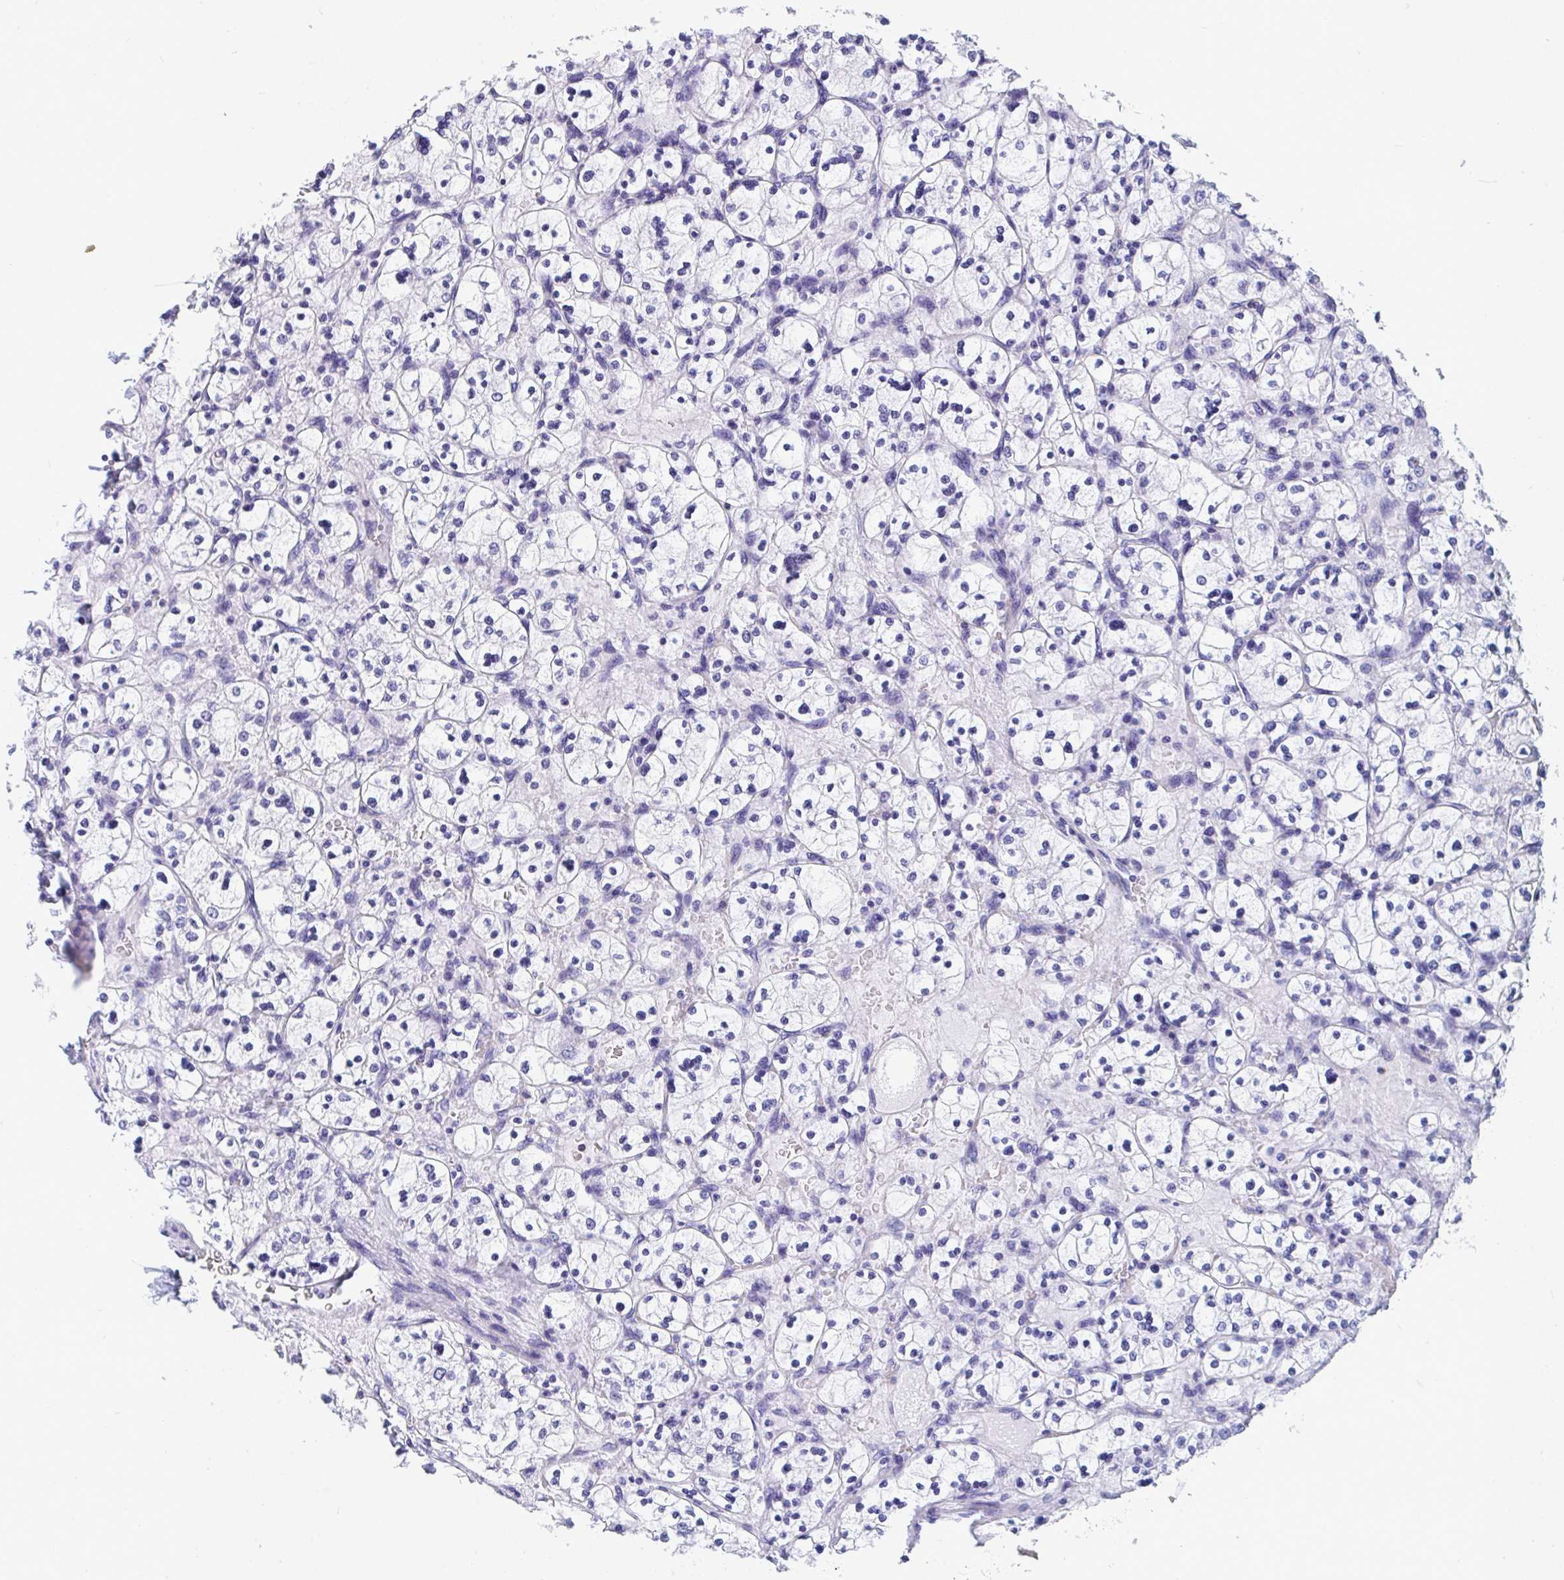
{"staining": {"intensity": "negative", "quantity": "none", "location": "none"}, "tissue": "renal cancer", "cell_type": "Tumor cells", "image_type": "cancer", "snomed": [{"axis": "morphology", "description": "Adenocarcinoma, NOS"}, {"axis": "topography", "description": "Kidney"}], "caption": "DAB immunohistochemical staining of human renal cancer exhibits no significant positivity in tumor cells.", "gene": "CD7", "patient": {"sex": "female", "age": 83}}